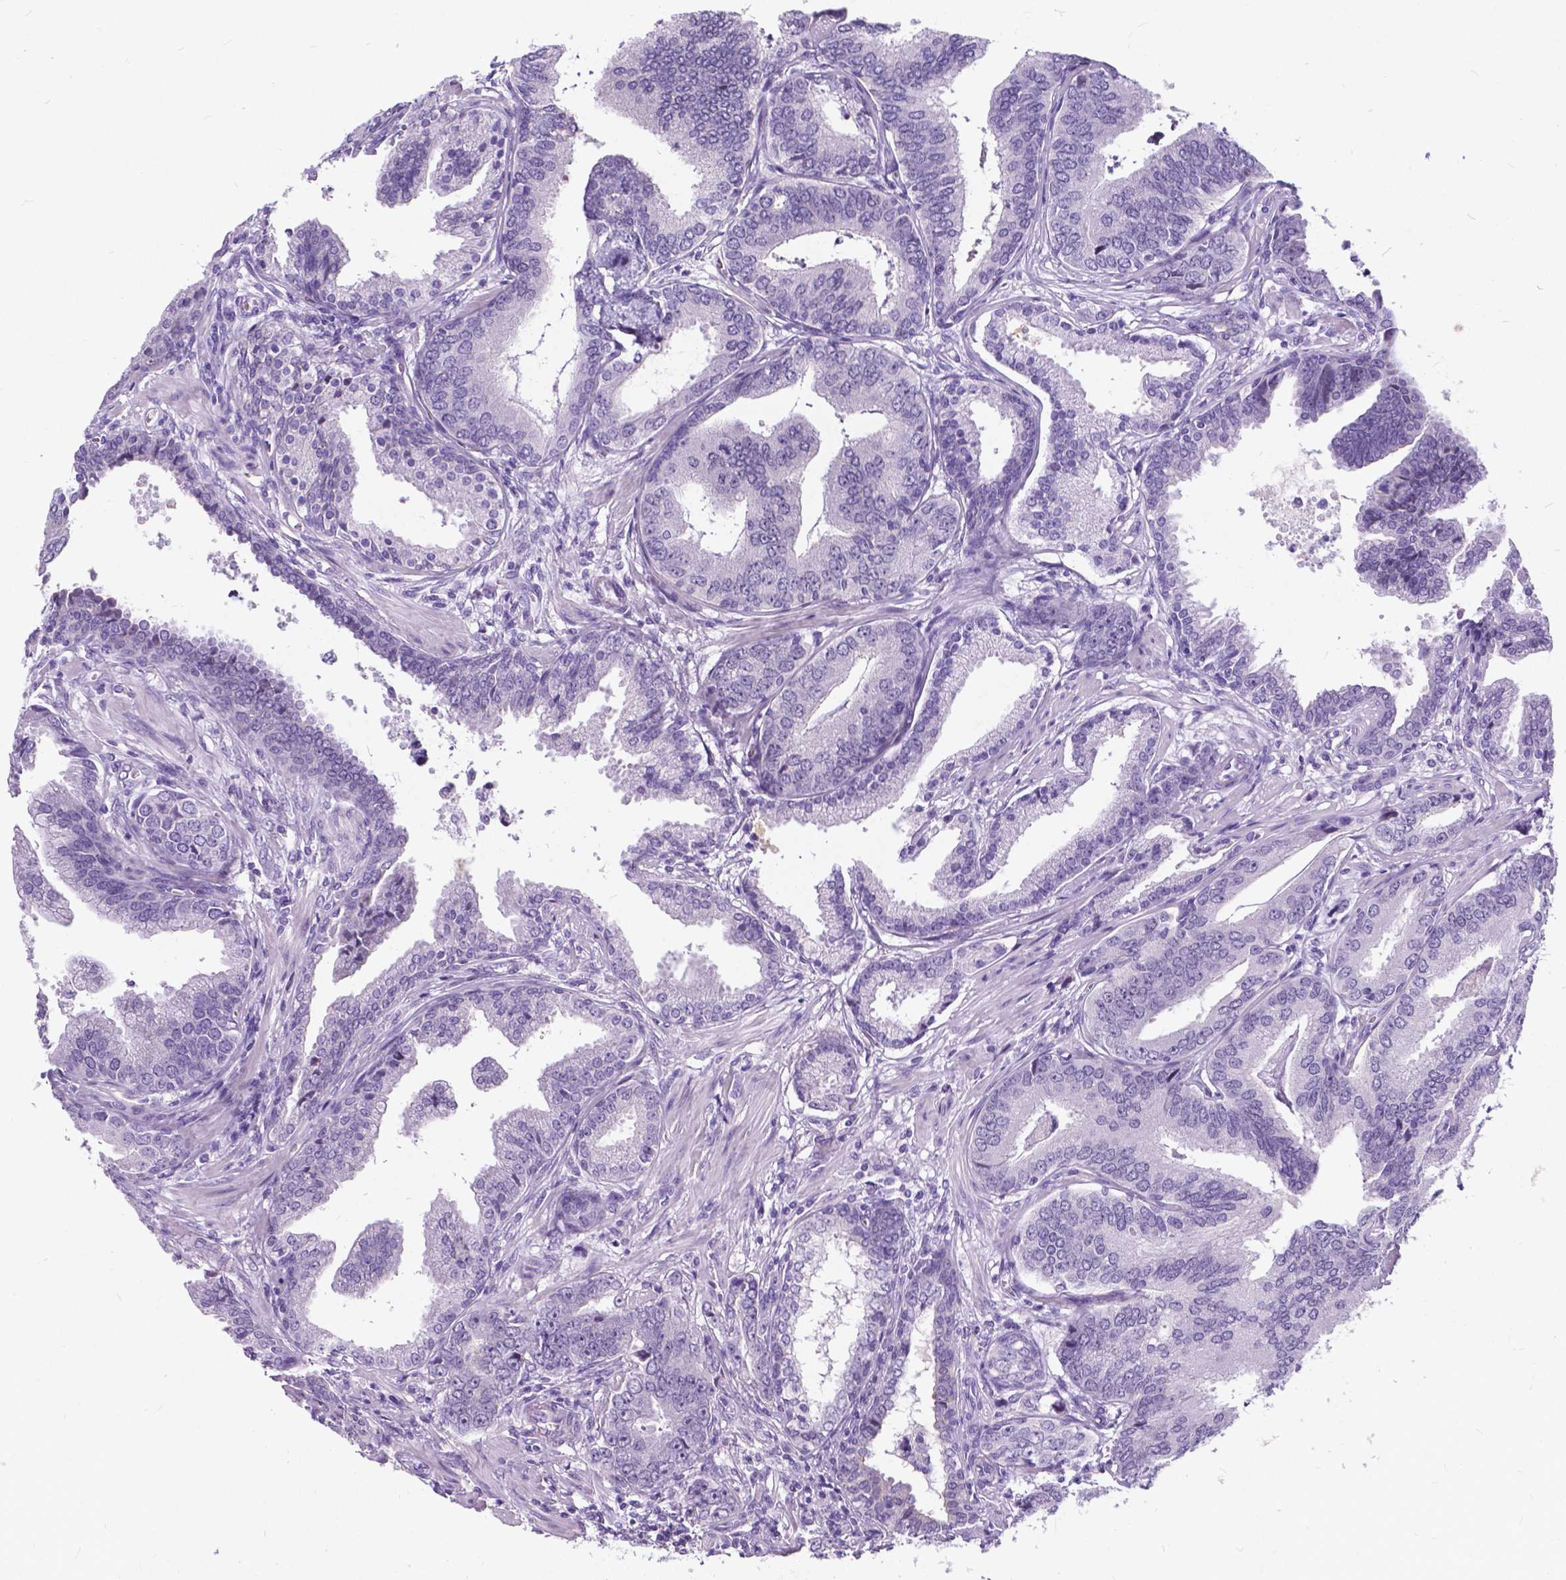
{"staining": {"intensity": "negative", "quantity": "none", "location": "none"}, "tissue": "prostate cancer", "cell_type": "Tumor cells", "image_type": "cancer", "snomed": [{"axis": "morphology", "description": "Adenocarcinoma, NOS"}, {"axis": "topography", "description": "Prostate"}], "caption": "This is an immunohistochemistry (IHC) histopathology image of human prostate cancer. There is no staining in tumor cells.", "gene": "BSND", "patient": {"sex": "male", "age": 64}}